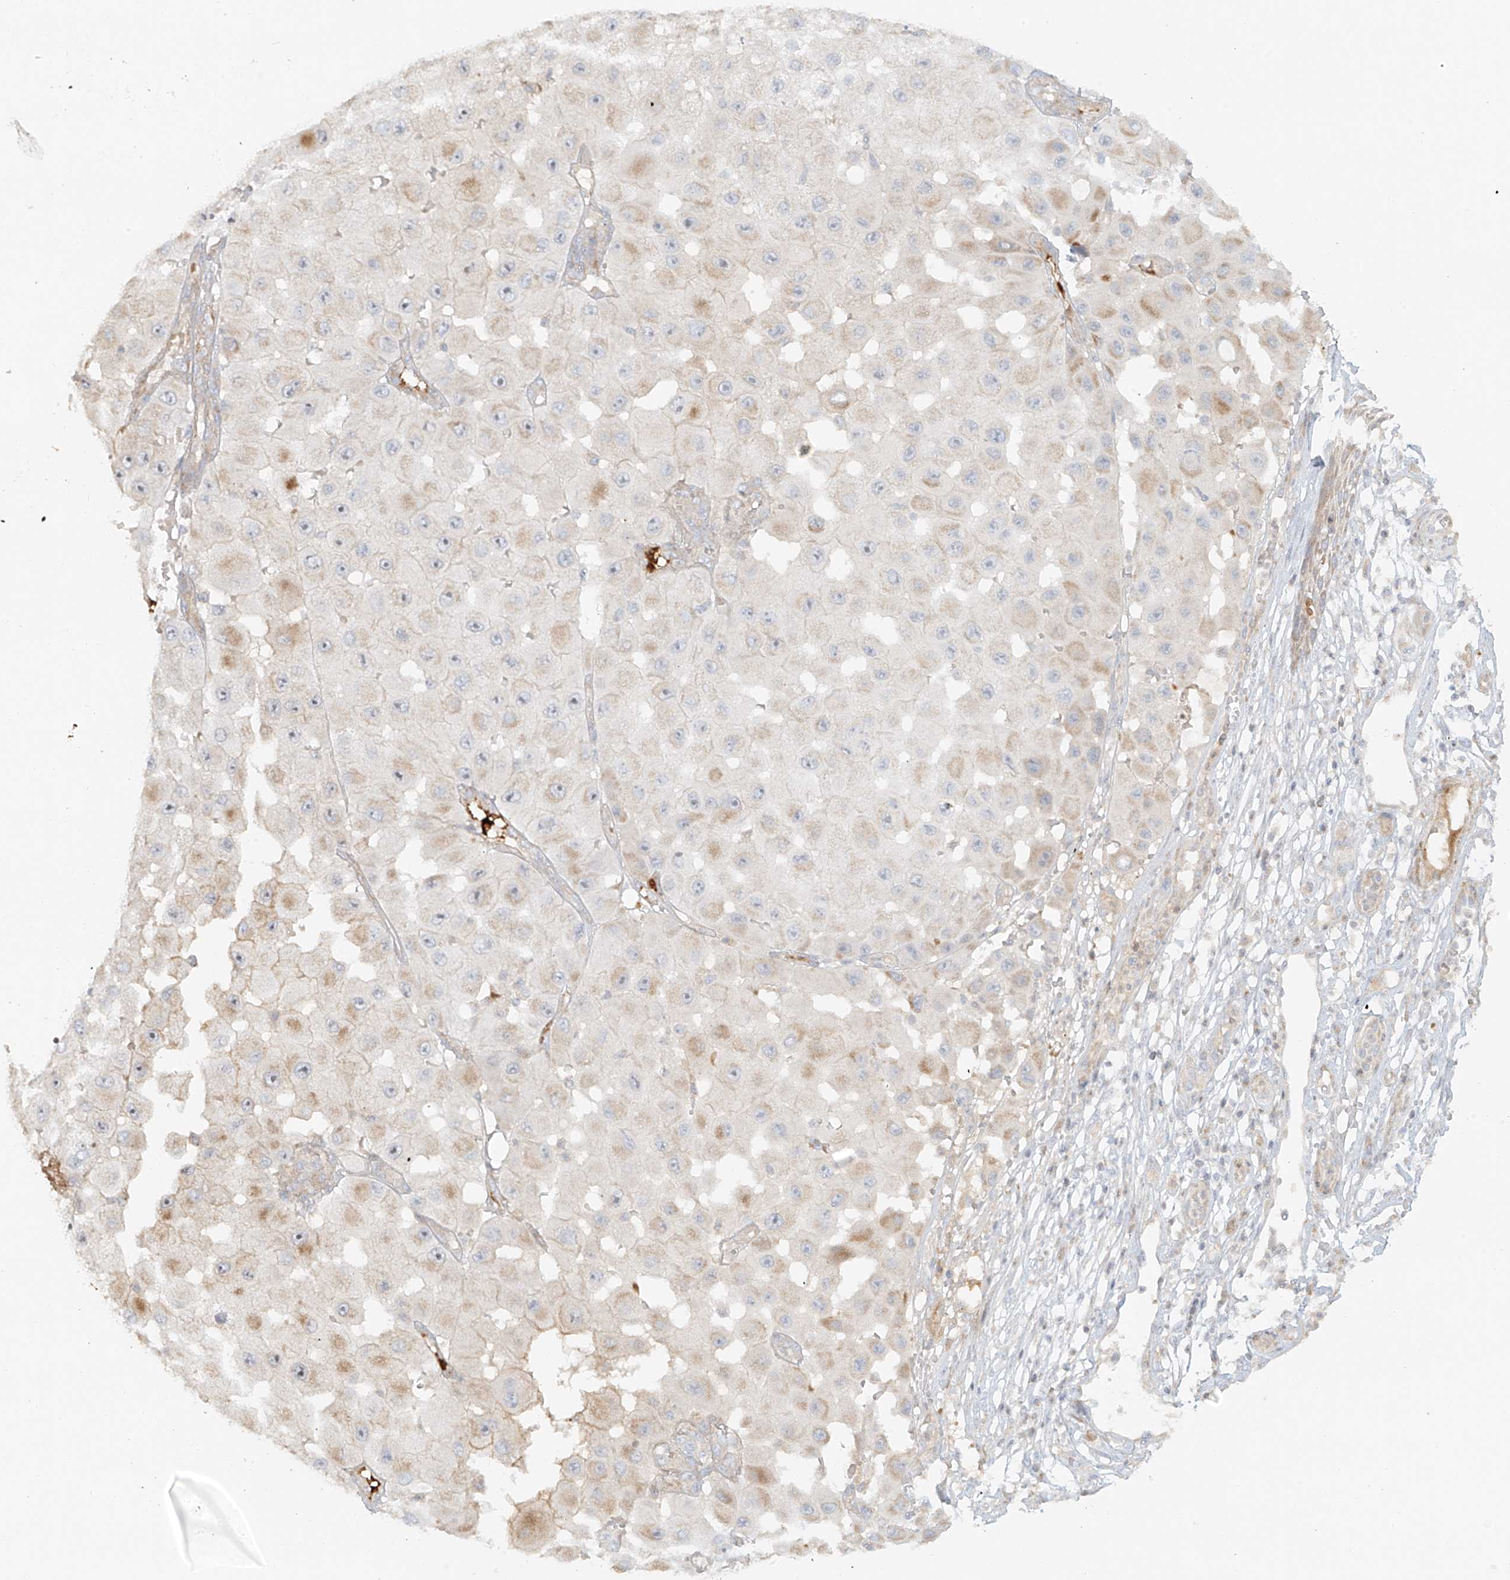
{"staining": {"intensity": "weak", "quantity": "<25%", "location": "cytoplasmic/membranous"}, "tissue": "melanoma", "cell_type": "Tumor cells", "image_type": "cancer", "snomed": [{"axis": "morphology", "description": "Malignant melanoma, NOS"}, {"axis": "topography", "description": "Skin"}], "caption": "Immunohistochemistry (IHC) of human melanoma reveals no staining in tumor cells.", "gene": "MIPEP", "patient": {"sex": "female", "age": 81}}